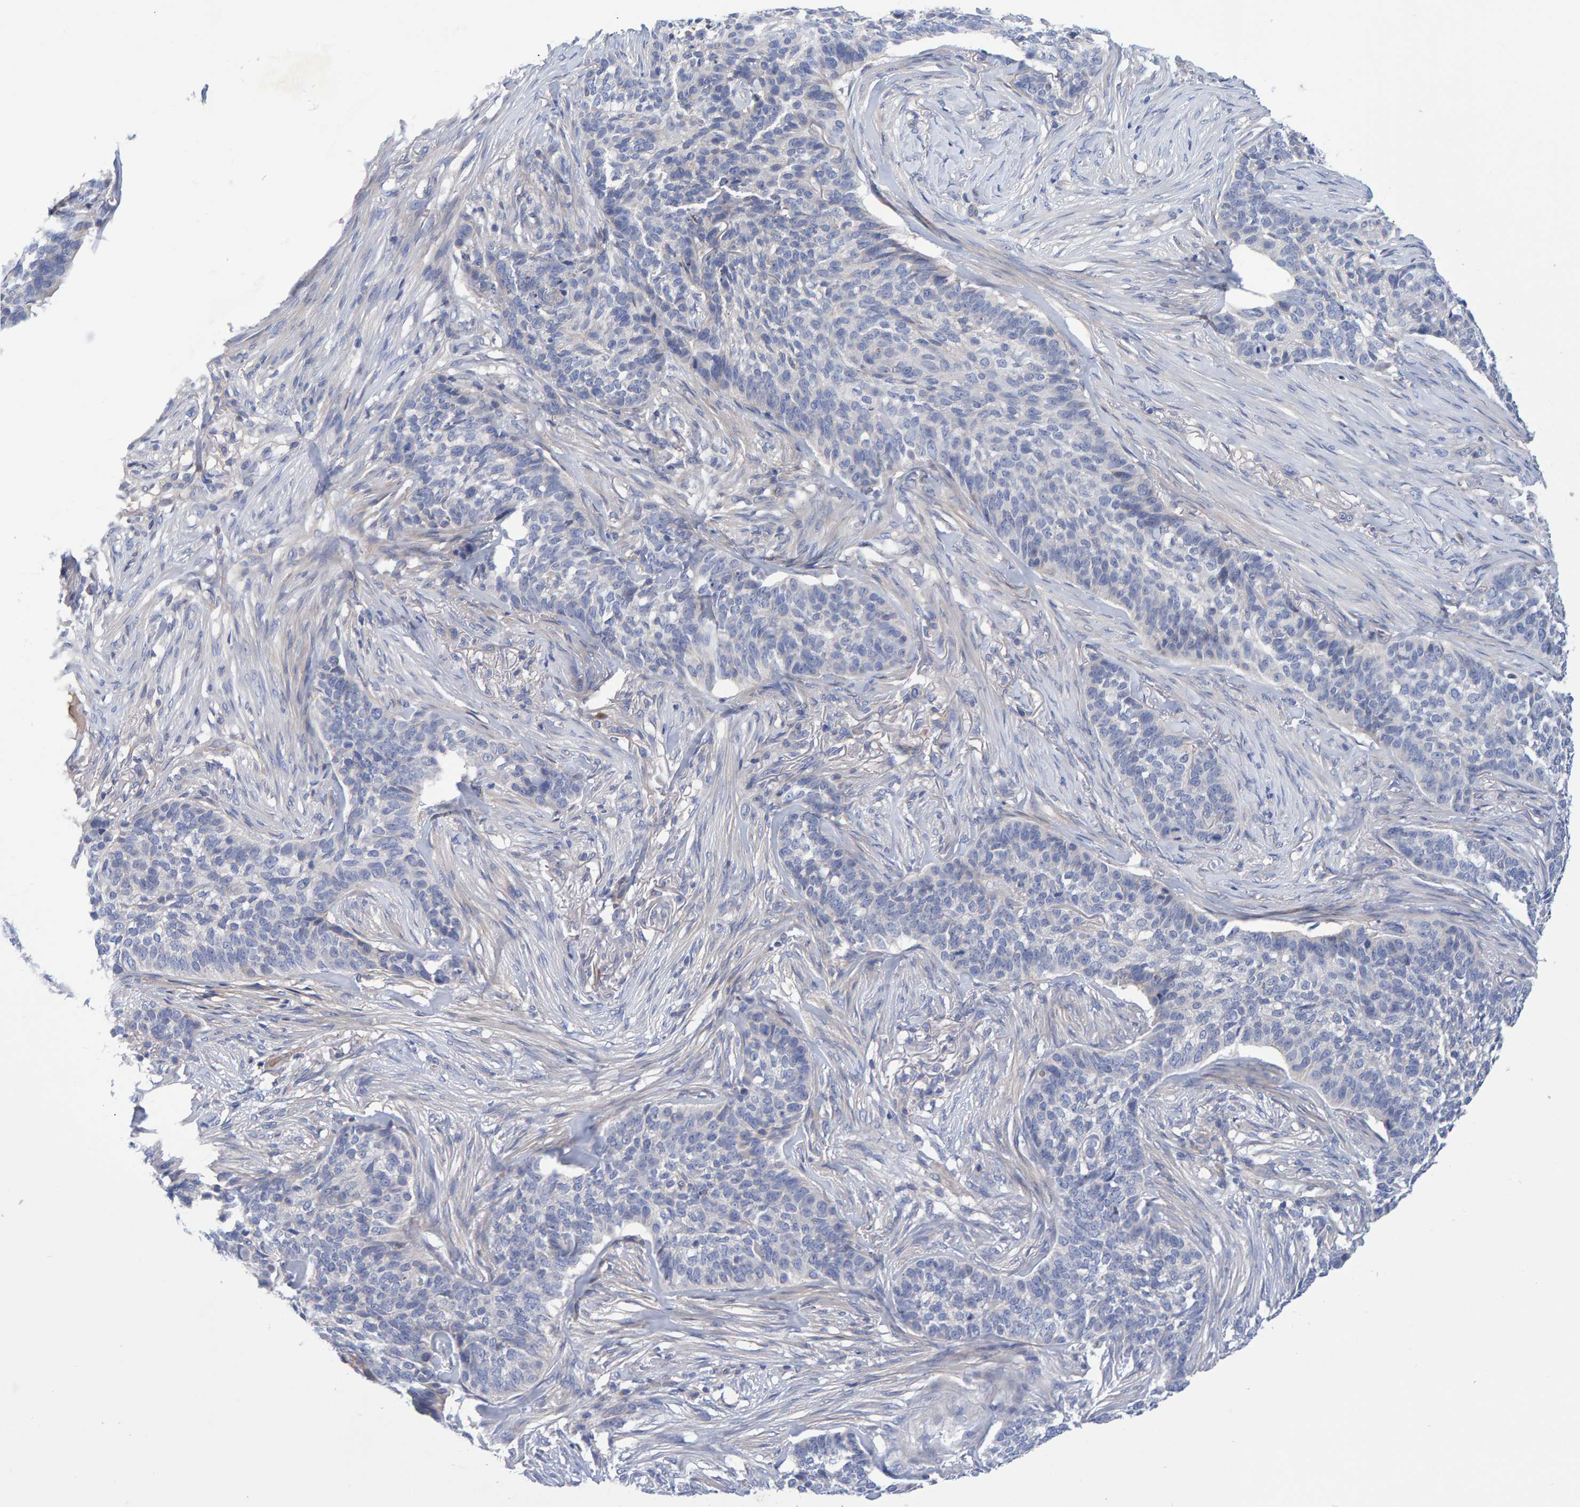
{"staining": {"intensity": "negative", "quantity": "none", "location": "none"}, "tissue": "skin cancer", "cell_type": "Tumor cells", "image_type": "cancer", "snomed": [{"axis": "morphology", "description": "Basal cell carcinoma"}, {"axis": "topography", "description": "Skin"}], "caption": "Protein analysis of skin basal cell carcinoma demonstrates no significant expression in tumor cells.", "gene": "EFR3A", "patient": {"sex": "male", "age": 85}}